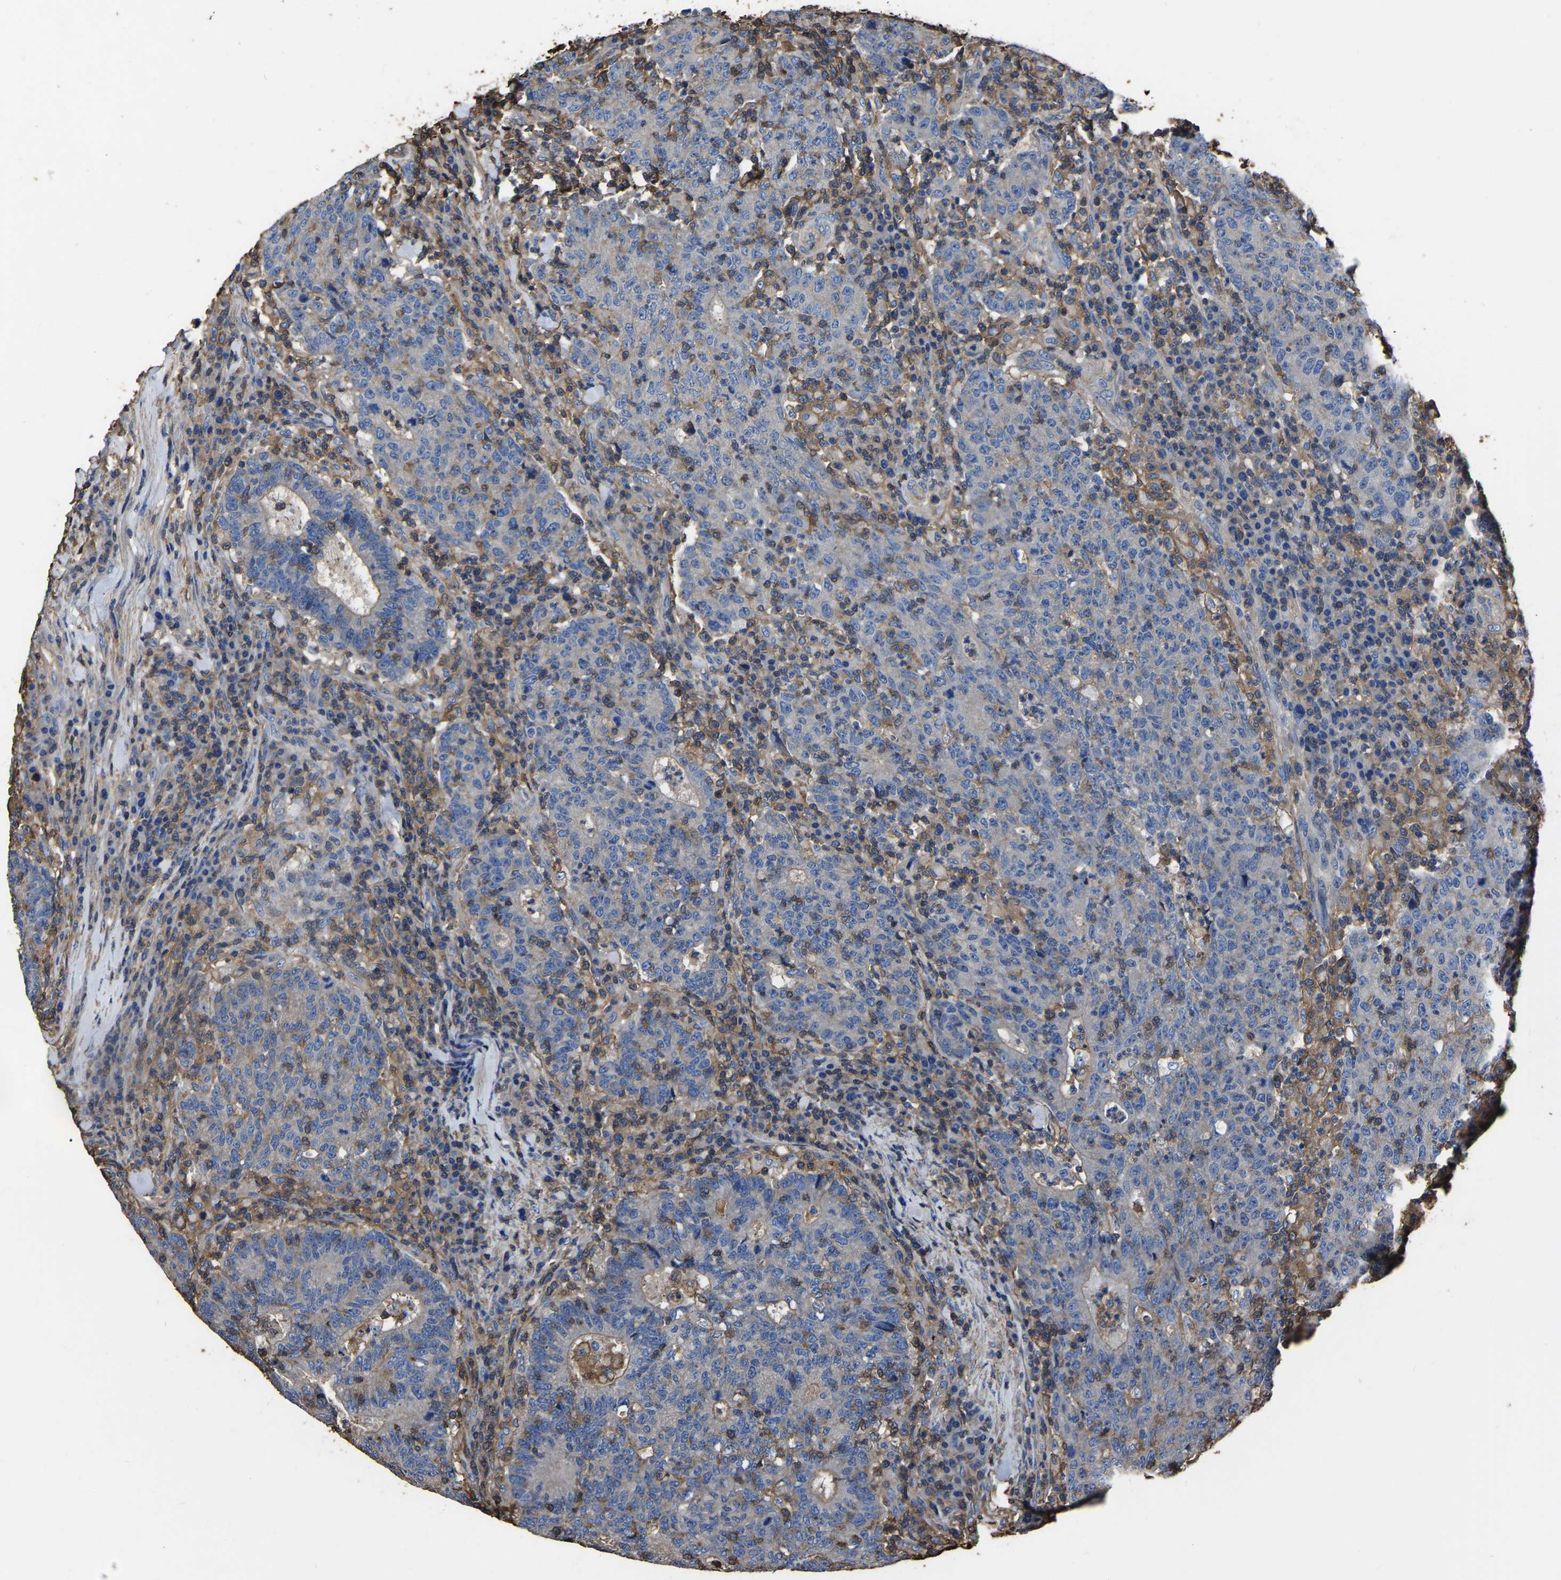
{"staining": {"intensity": "negative", "quantity": "none", "location": "none"}, "tissue": "colorectal cancer", "cell_type": "Tumor cells", "image_type": "cancer", "snomed": [{"axis": "morphology", "description": "Adenocarcinoma, NOS"}, {"axis": "topography", "description": "Colon"}], "caption": "High magnification brightfield microscopy of adenocarcinoma (colorectal) stained with DAB (brown) and counterstained with hematoxylin (blue): tumor cells show no significant staining. (Brightfield microscopy of DAB (3,3'-diaminobenzidine) immunohistochemistry (IHC) at high magnification).", "gene": "ARMT1", "patient": {"sex": "female", "age": 75}}